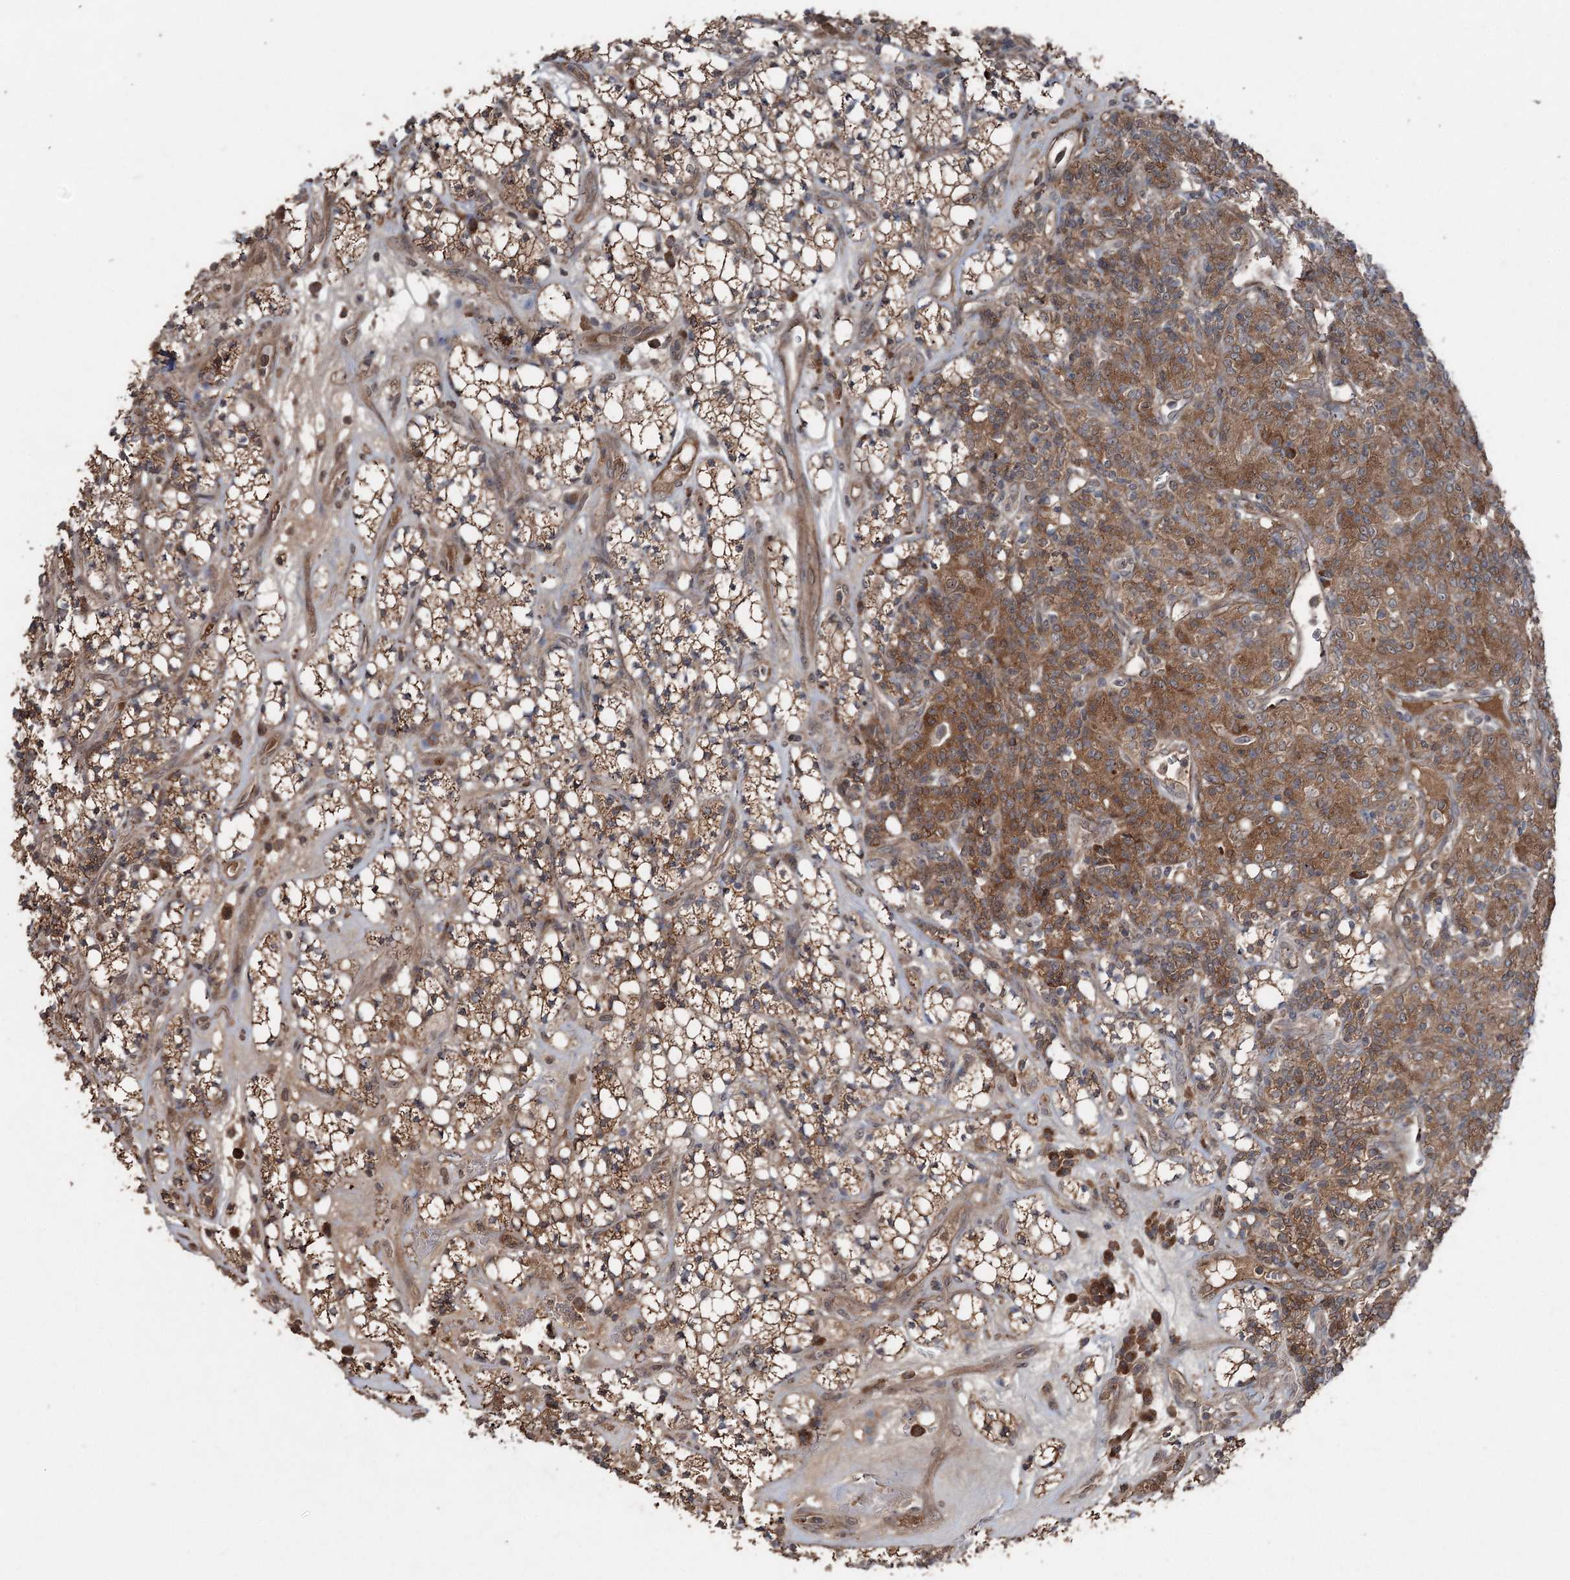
{"staining": {"intensity": "moderate", "quantity": ">75%", "location": "cytoplasmic/membranous"}, "tissue": "renal cancer", "cell_type": "Tumor cells", "image_type": "cancer", "snomed": [{"axis": "morphology", "description": "Adenocarcinoma, NOS"}, {"axis": "topography", "description": "Kidney"}], "caption": "Brown immunohistochemical staining in human adenocarcinoma (renal) displays moderate cytoplasmic/membranous expression in approximately >75% of tumor cells.", "gene": "MAPK8IP2", "patient": {"sex": "male", "age": 77}}